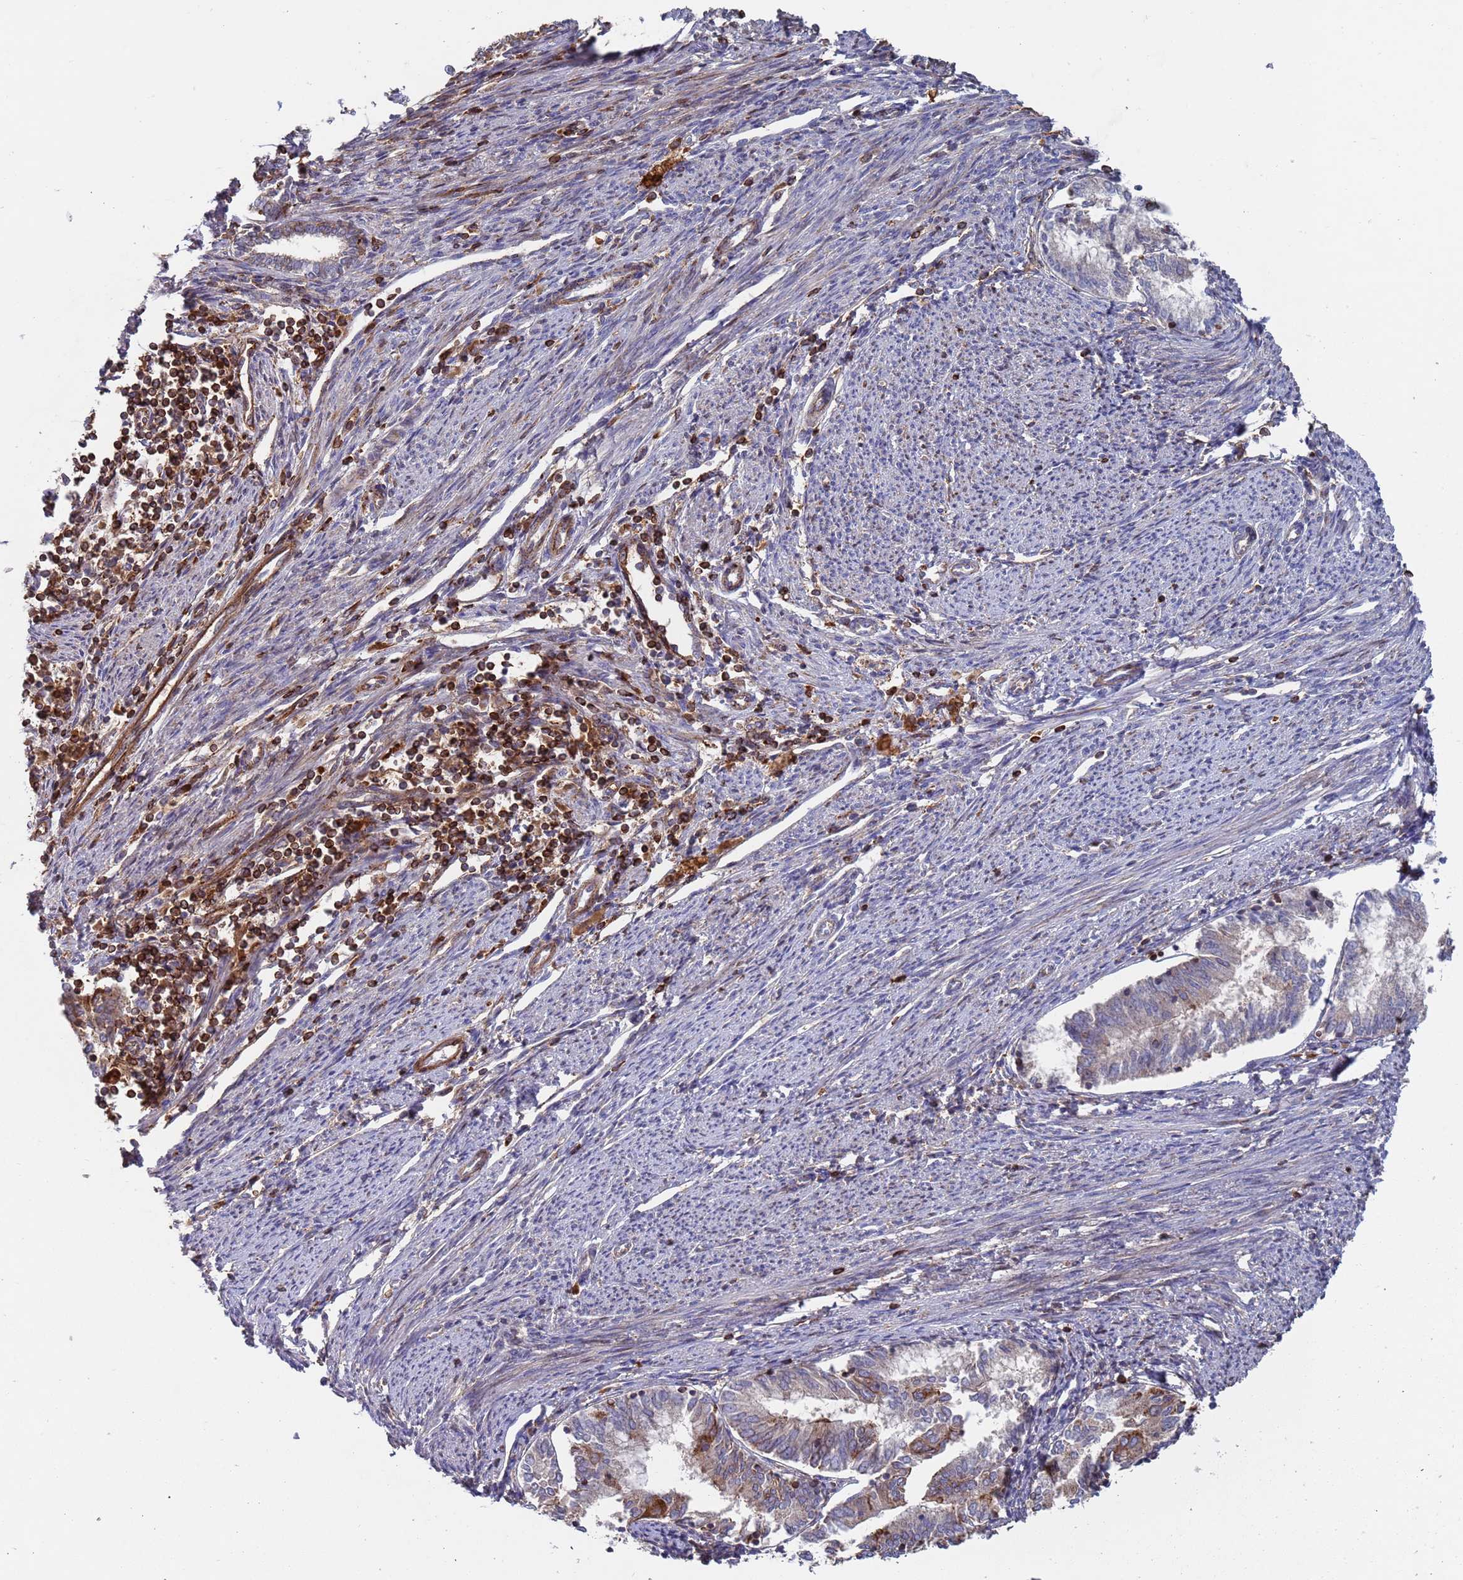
{"staining": {"intensity": "moderate", "quantity": "<25%", "location": "cytoplasmic/membranous"}, "tissue": "endometrial cancer", "cell_type": "Tumor cells", "image_type": "cancer", "snomed": [{"axis": "morphology", "description": "Adenocarcinoma, NOS"}, {"axis": "topography", "description": "Endometrium"}], "caption": "Immunohistochemical staining of endometrial cancer shows low levels of moderate cytoplasmic/membranous protein staining in approximately <25% of tumor cells. Nuclei are stained in blue.", "gene": "MALRD1", "patient": {"sex": "female", "age": 79}}